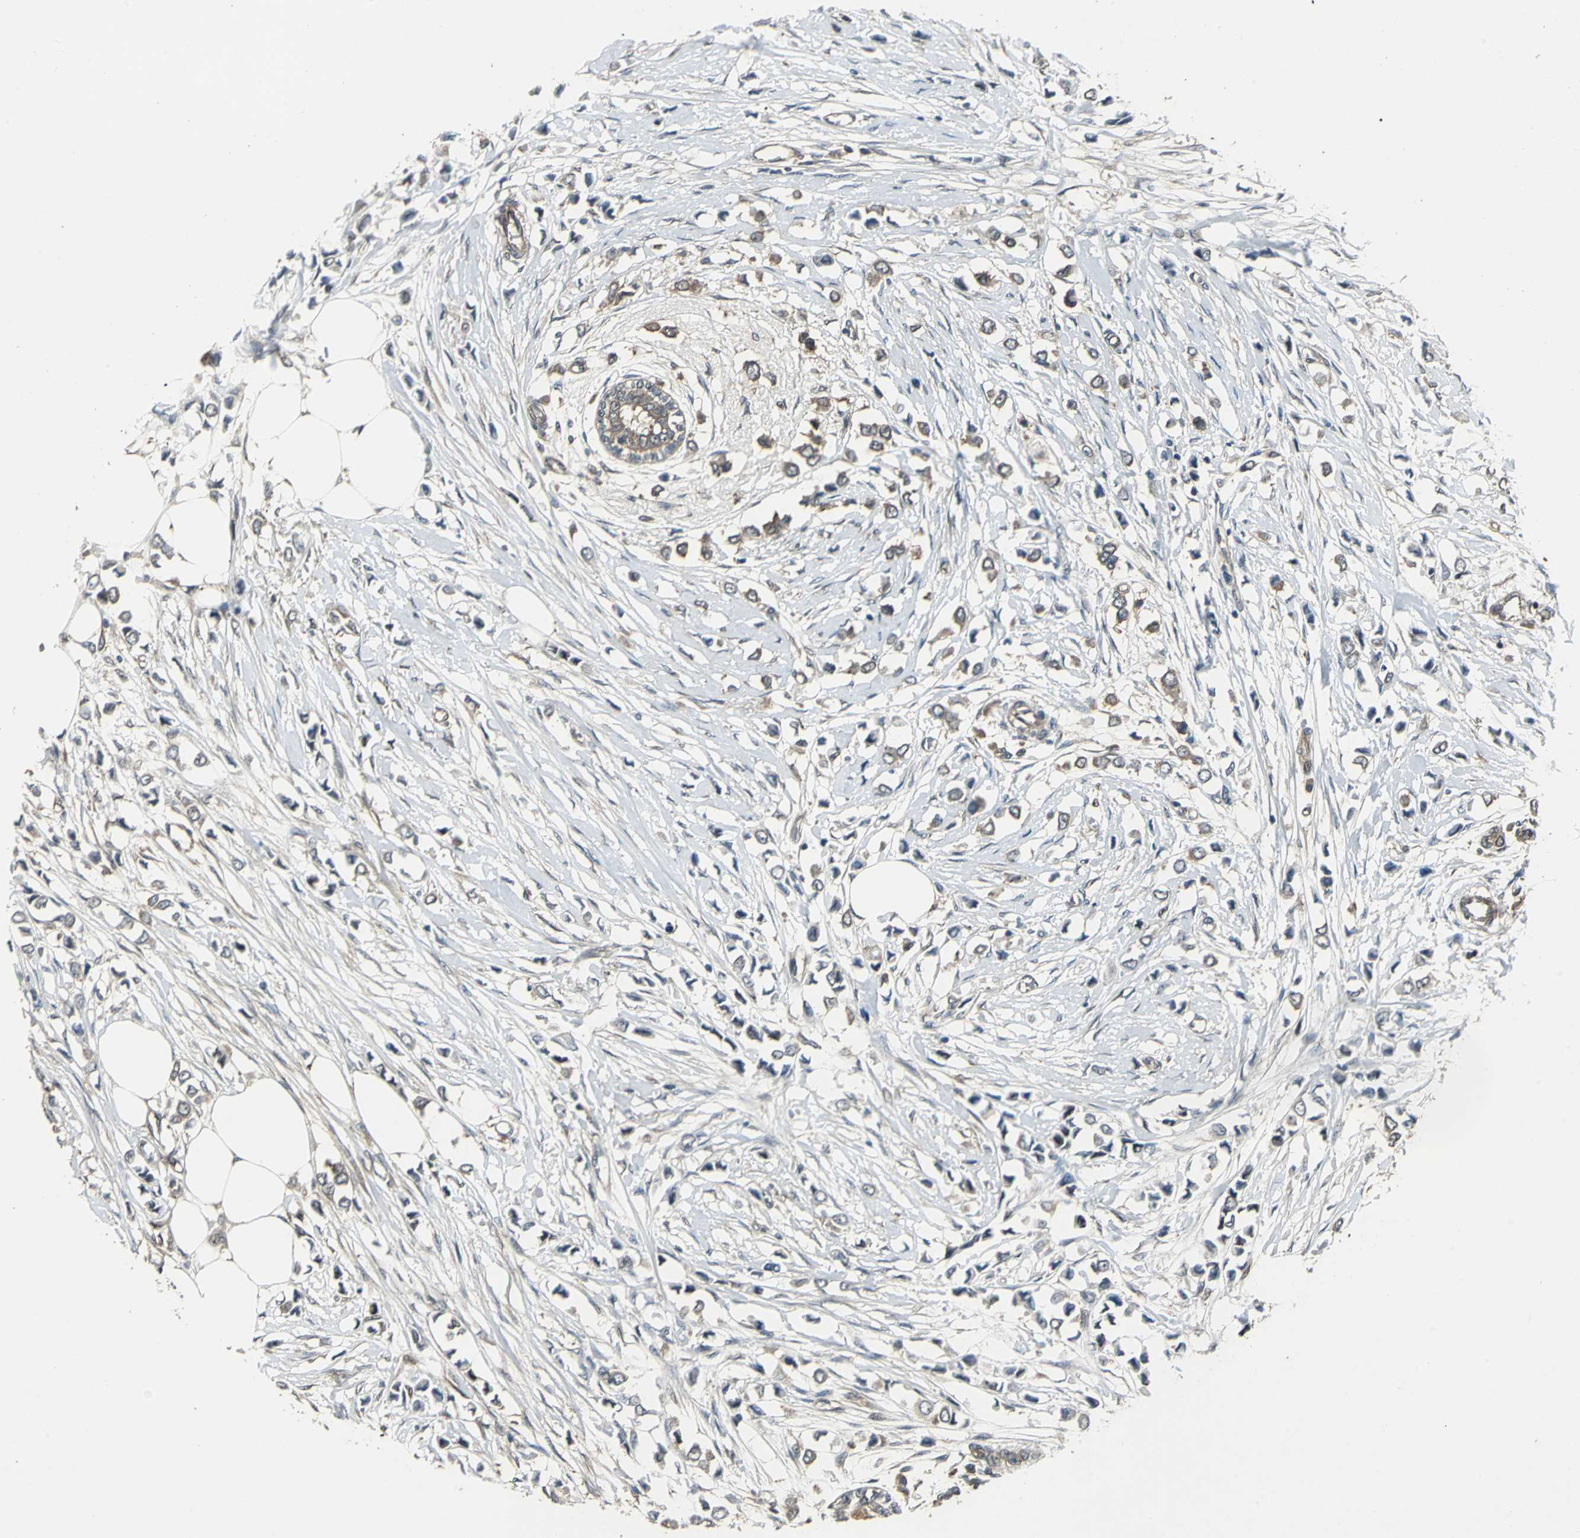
{"staining": {"intensity": "moderate", "quantity": "25%-75%", "location": "cytoplasmic/membranous"}, "tissue": "breast cancer", "cell_type": "Tumor cells", "image_type": "cancer", "snomed": [{"axis": "morphology", "description": "Lobular carcinoma"}, {"axis": "topography", "description": "Breast"}], "caption": "IHC (DAB (3,3'-diaminobenzidine)) staining of human breast lobular carcinoma demonstrates moderate cytoplasmic/membranous protein positivity in about 25%-75% of tumor cells. Nuclei are stained in blue.", "gene": "PFDN1", "patient": {"sex": "female", "age": 51}}